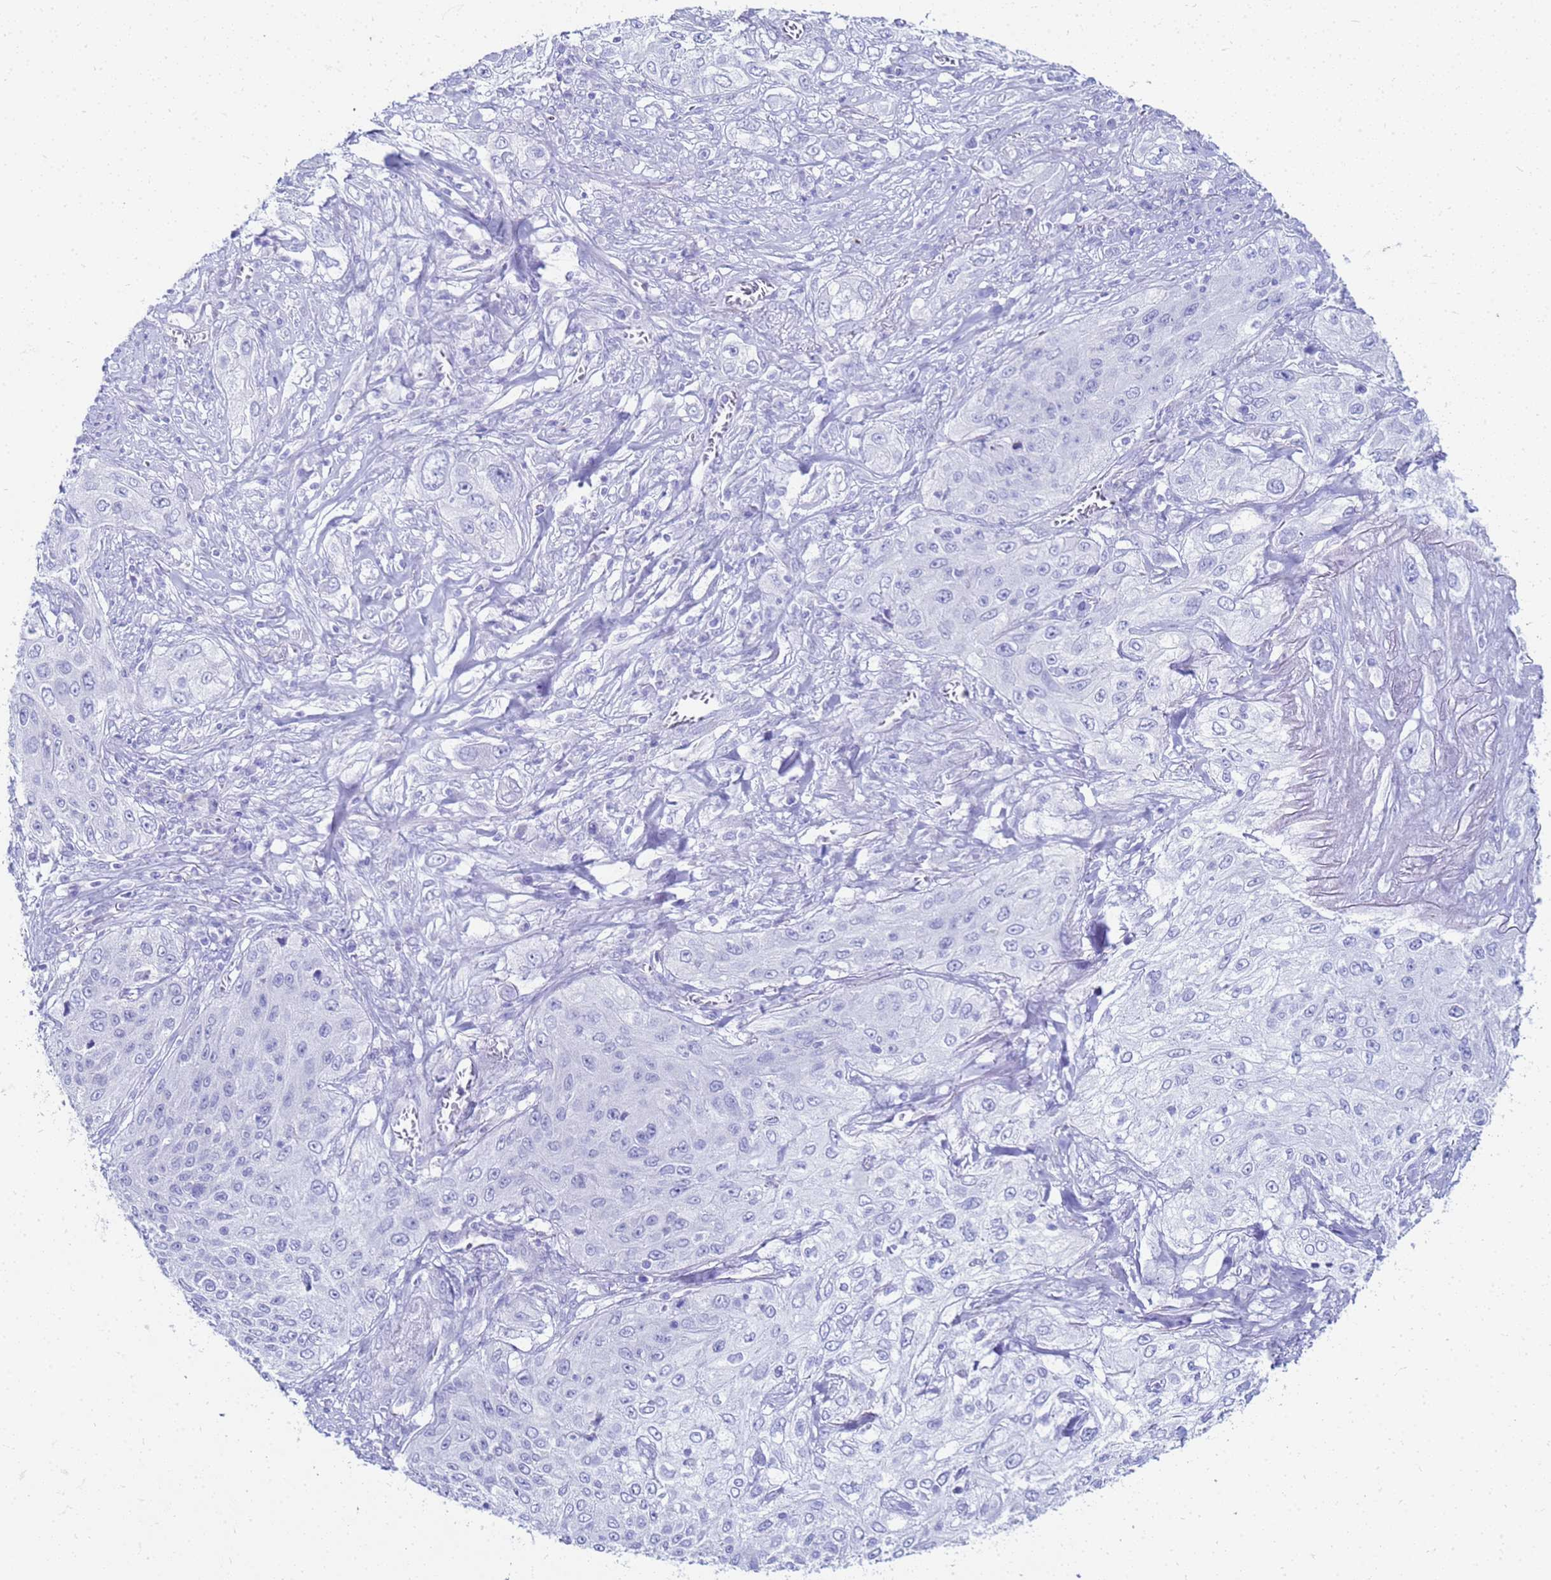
{"staining": {"intensity": "negative", "quantity": "none", "location": "none"}, "tissue": "lung cancer", "cell_type": "Tumor cells", "image_type": "cancer", "snomed": [{"axis": "morphology", "description": "Squamous cell carcinoma, NOS"}, {"axis": "topography", "description": "Lung"}], "caption": "This is an immunohistochemistry histopathology image of lung cancer (squamous cell carcinoma). There is no expression in tumor cells.", "gene": "CKB", "patient": {"sex": "female", "age": 69}}